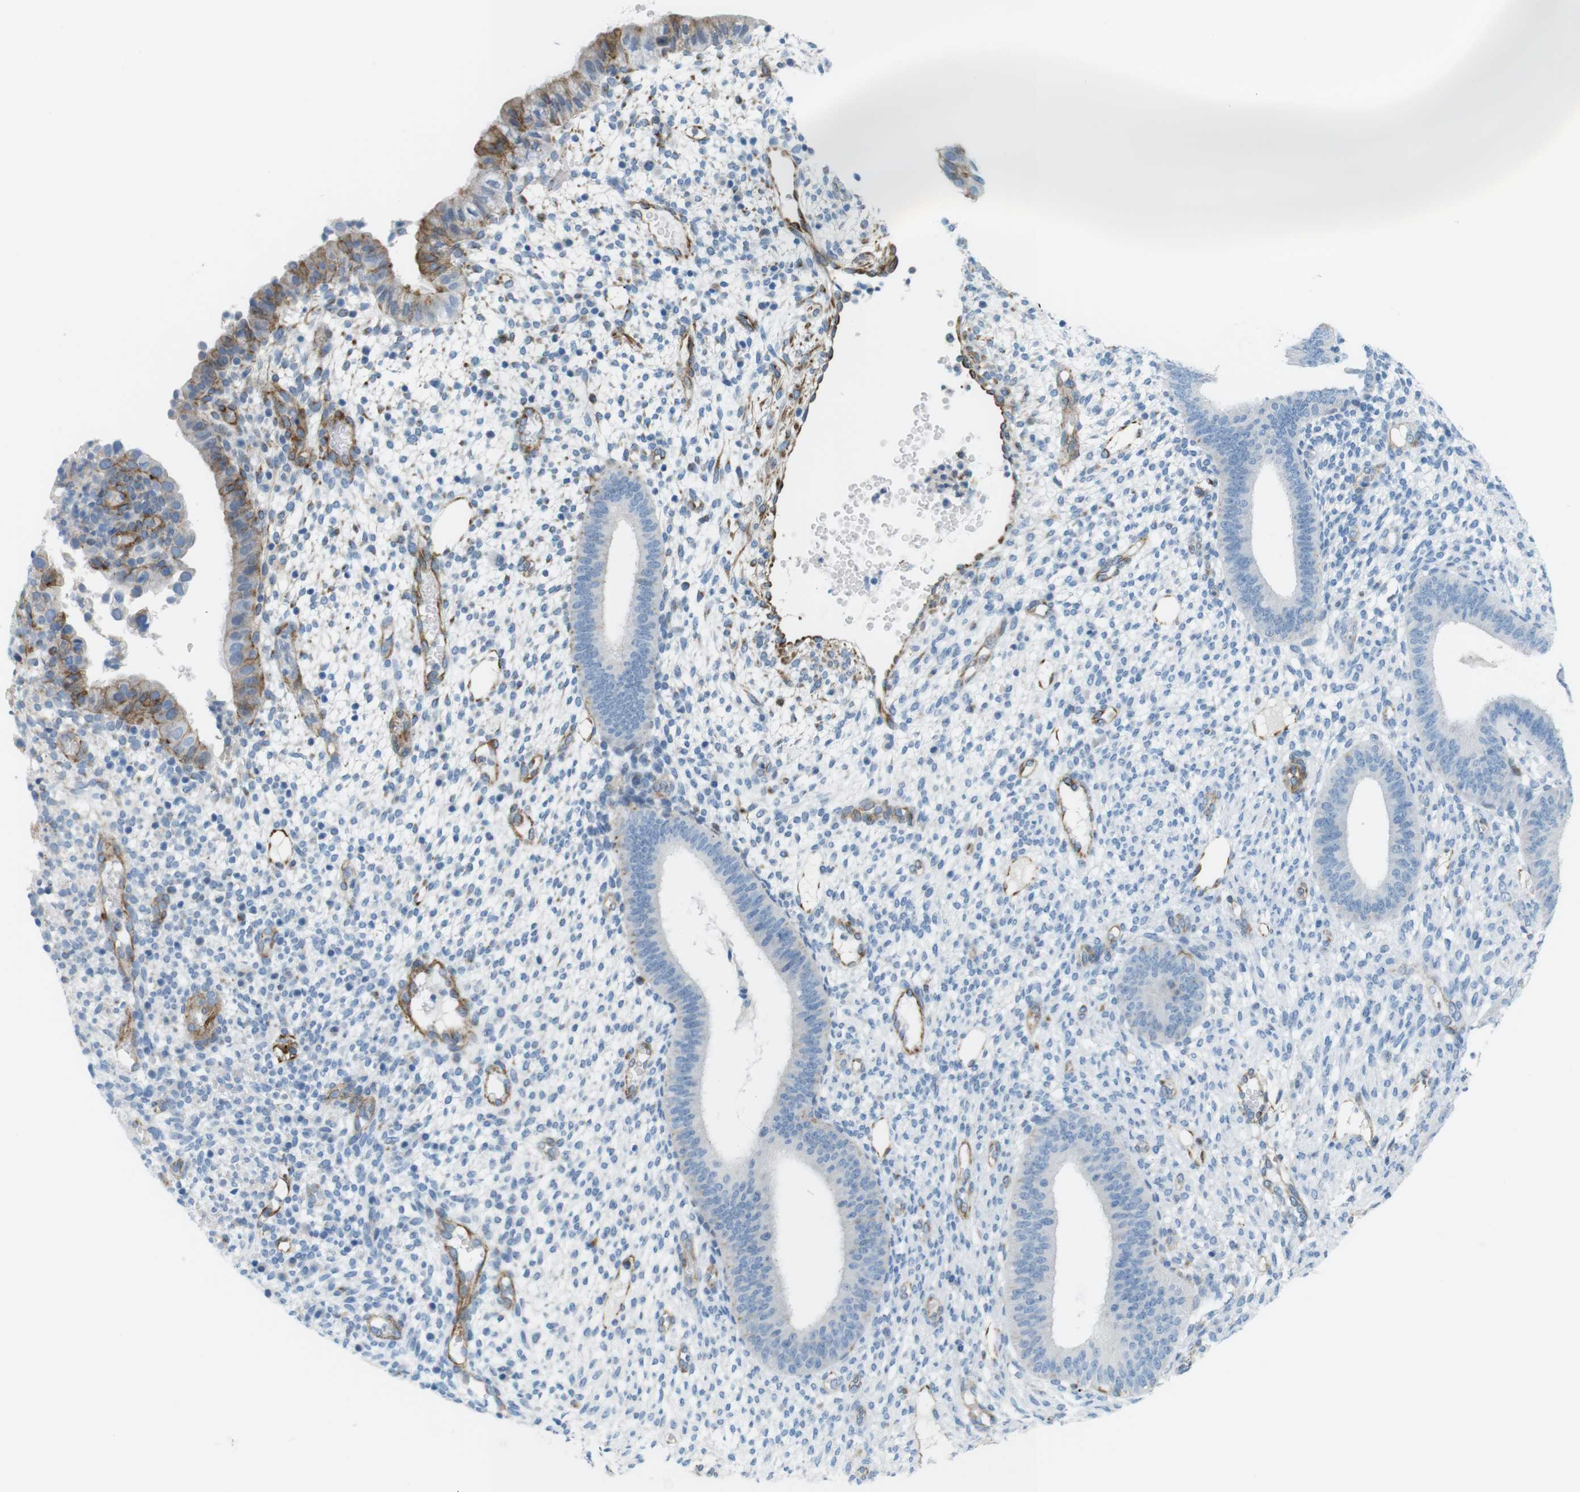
{"staining": {"intensity": "negative", "quantity": "none", "location": "none"}, "tissue": "endometrium", "cell_type": "Cells in endometrial stroma", "image_type": "normal", "snomed": [{"axis": "morphology", "description": "Normal tissue, NOS"}, {"axis": "topography", "description": "Endometrium"}], "caption": "A micrograph of human endometrium is negative for staining in cells in endometrial stroma.", "gene": "MYH9", "patient": {"sex": "female", "age": 35}}